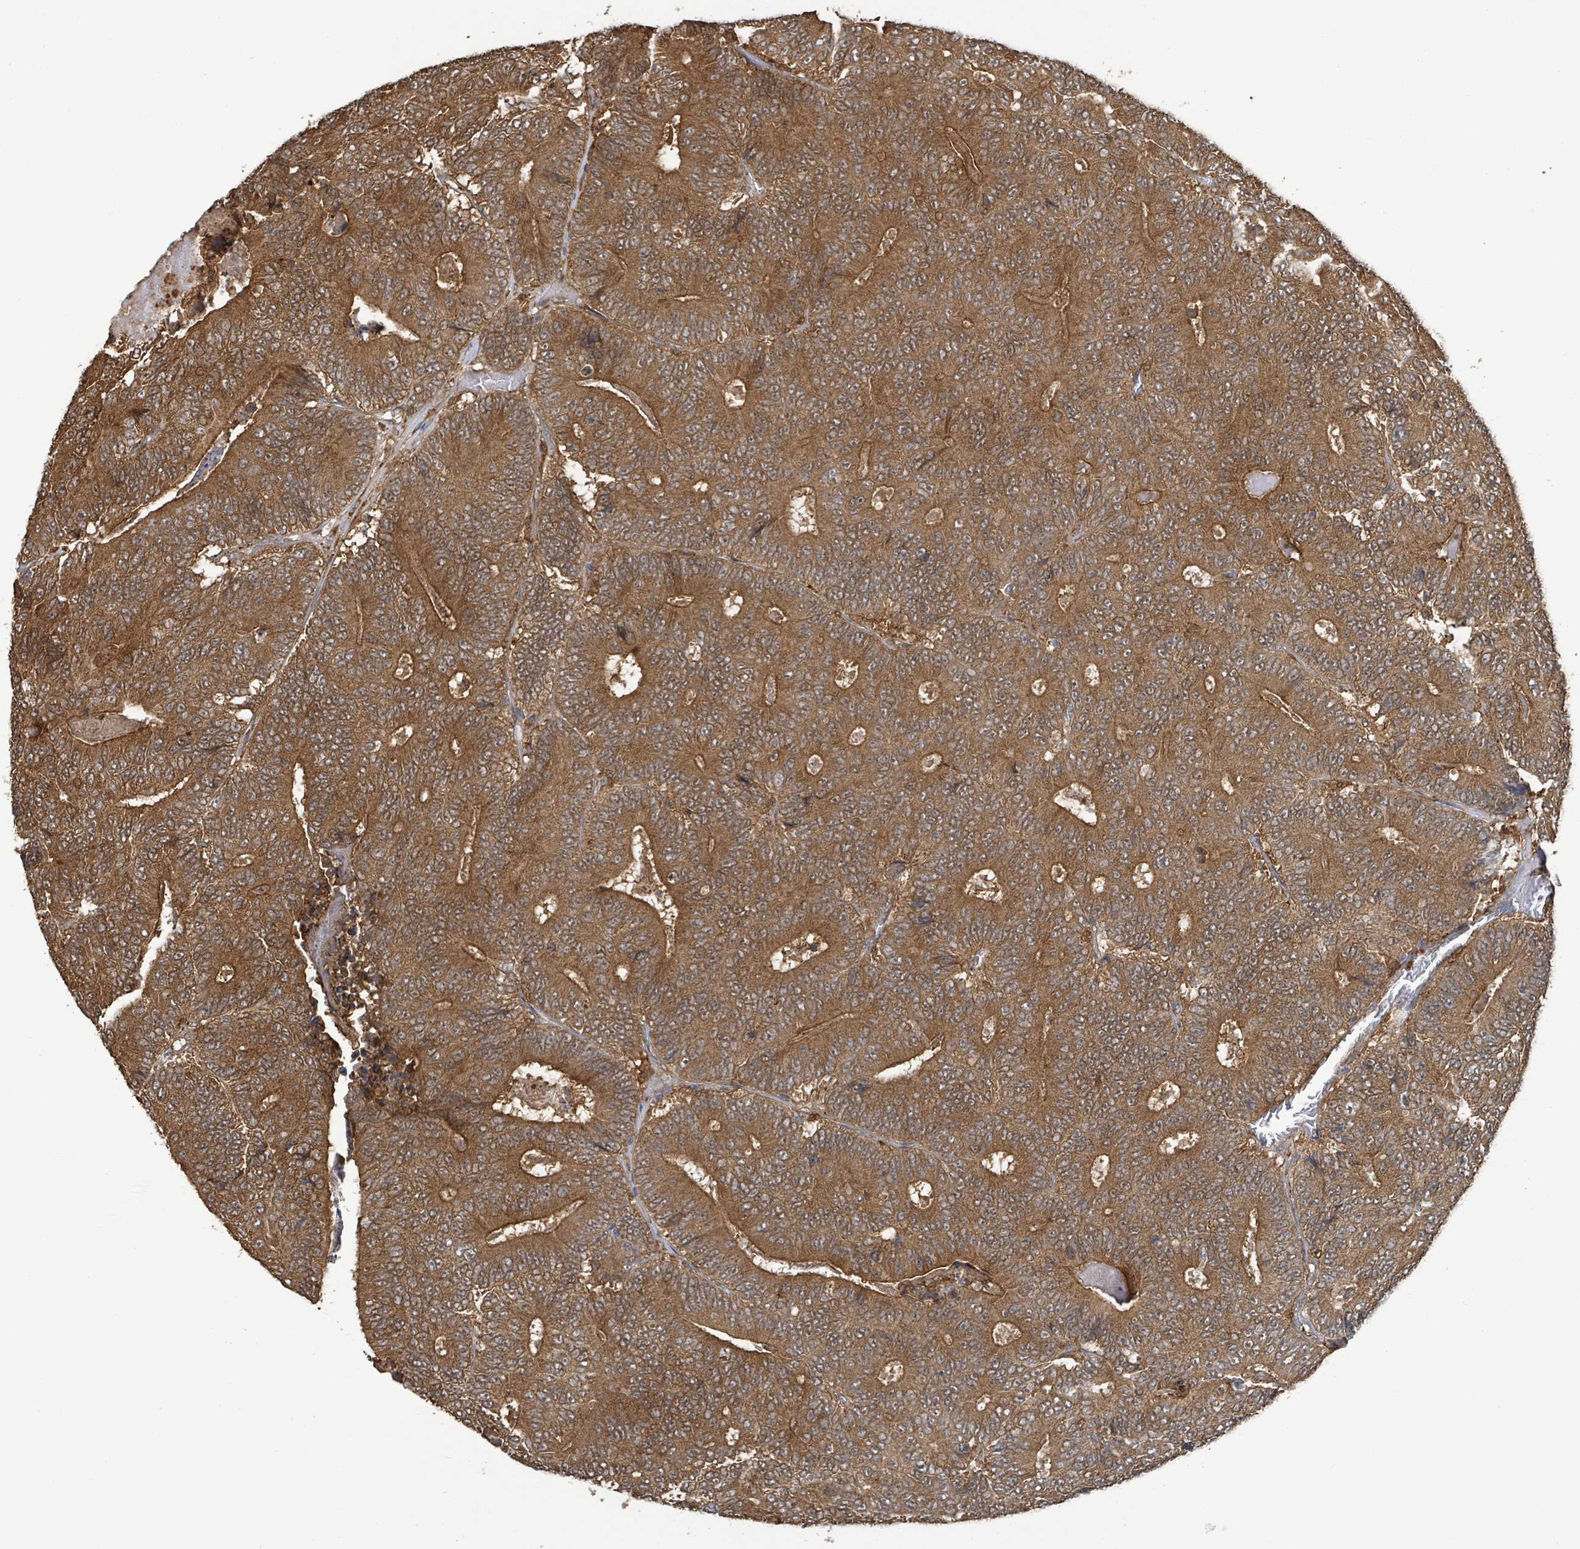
{"staining": {"intensity": "strong", "quantity": ">75%", "location": "cytoplasmic/membranous"}, "tissue": "colorectal cancer", "cell_type": "Tumor cells", "image_type": "cancer", "snomed": [{"axis": "morphology", "description": "Adenocarcinoma, NOS"}, {"axis": "topography", "description": "Colon"}], "caption": "Strong cytoplasmic/membranous staining is appreciated in approximately >75% of tumor cells in colorectal cancer (adenocarcinoma).", "gene": "ARPIN", "patient": {"sex": "male", "age": 83}}